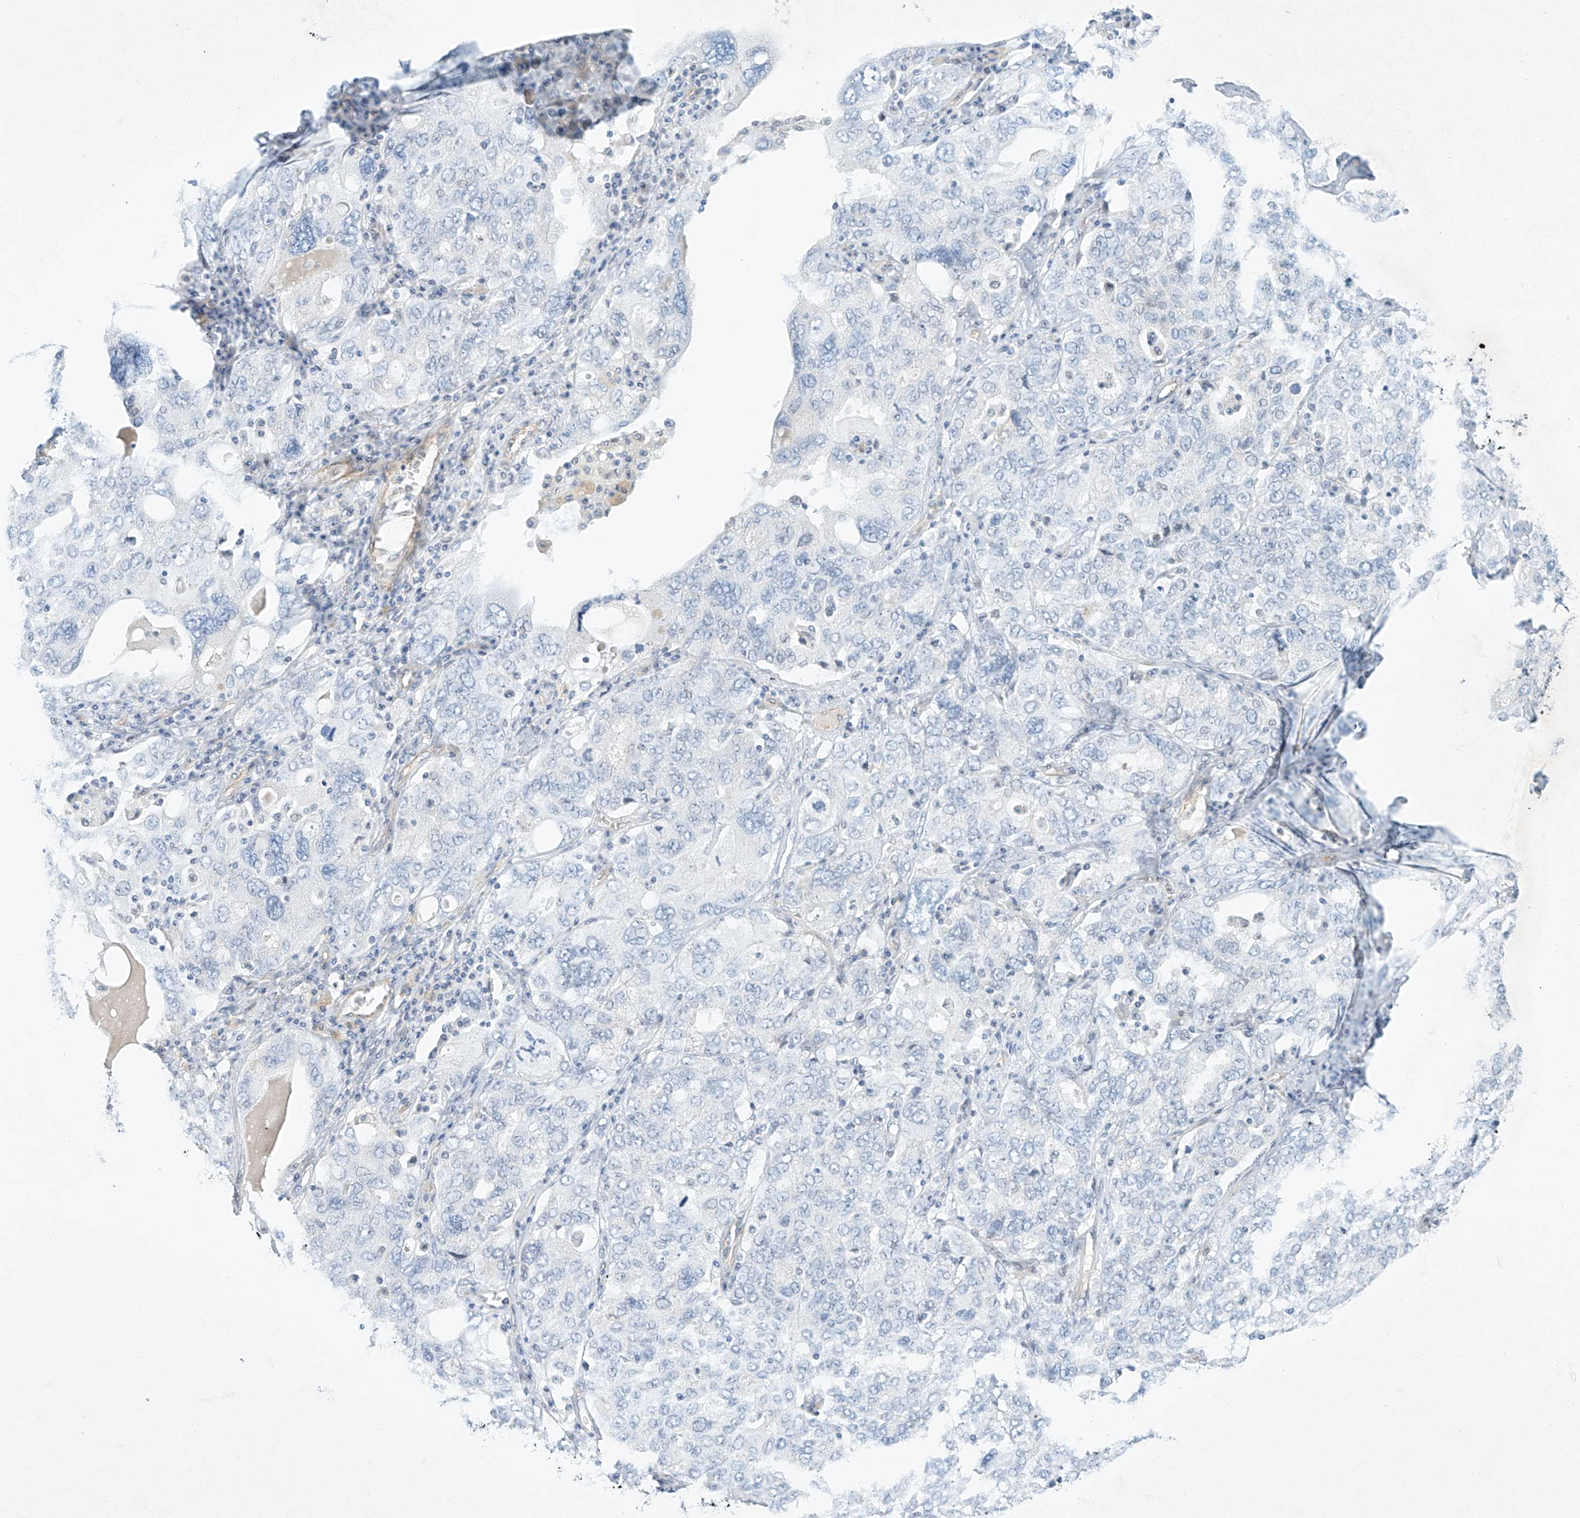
{"staining": {"intensity": "negative", "quantity": "none", "location": "none"}, "tissue": "ovarian cancer", "cell_type": "Tumor cells", "image_type": "cancer", "snomed": [{"axis": "morphology", "description": "Carcinoma, endometroid"}, {"axis": "topography", "description": "Ovary"}], "caption": "This histopathology image is of ovarian cancer (endometroid carcinoma) stained with IHC to label a protein in brown with the nuclei are counter-stained blue. There is no staining in tumor cells.", "gene": "REEP2", "patient": {"sex": "female", "age": 62}}